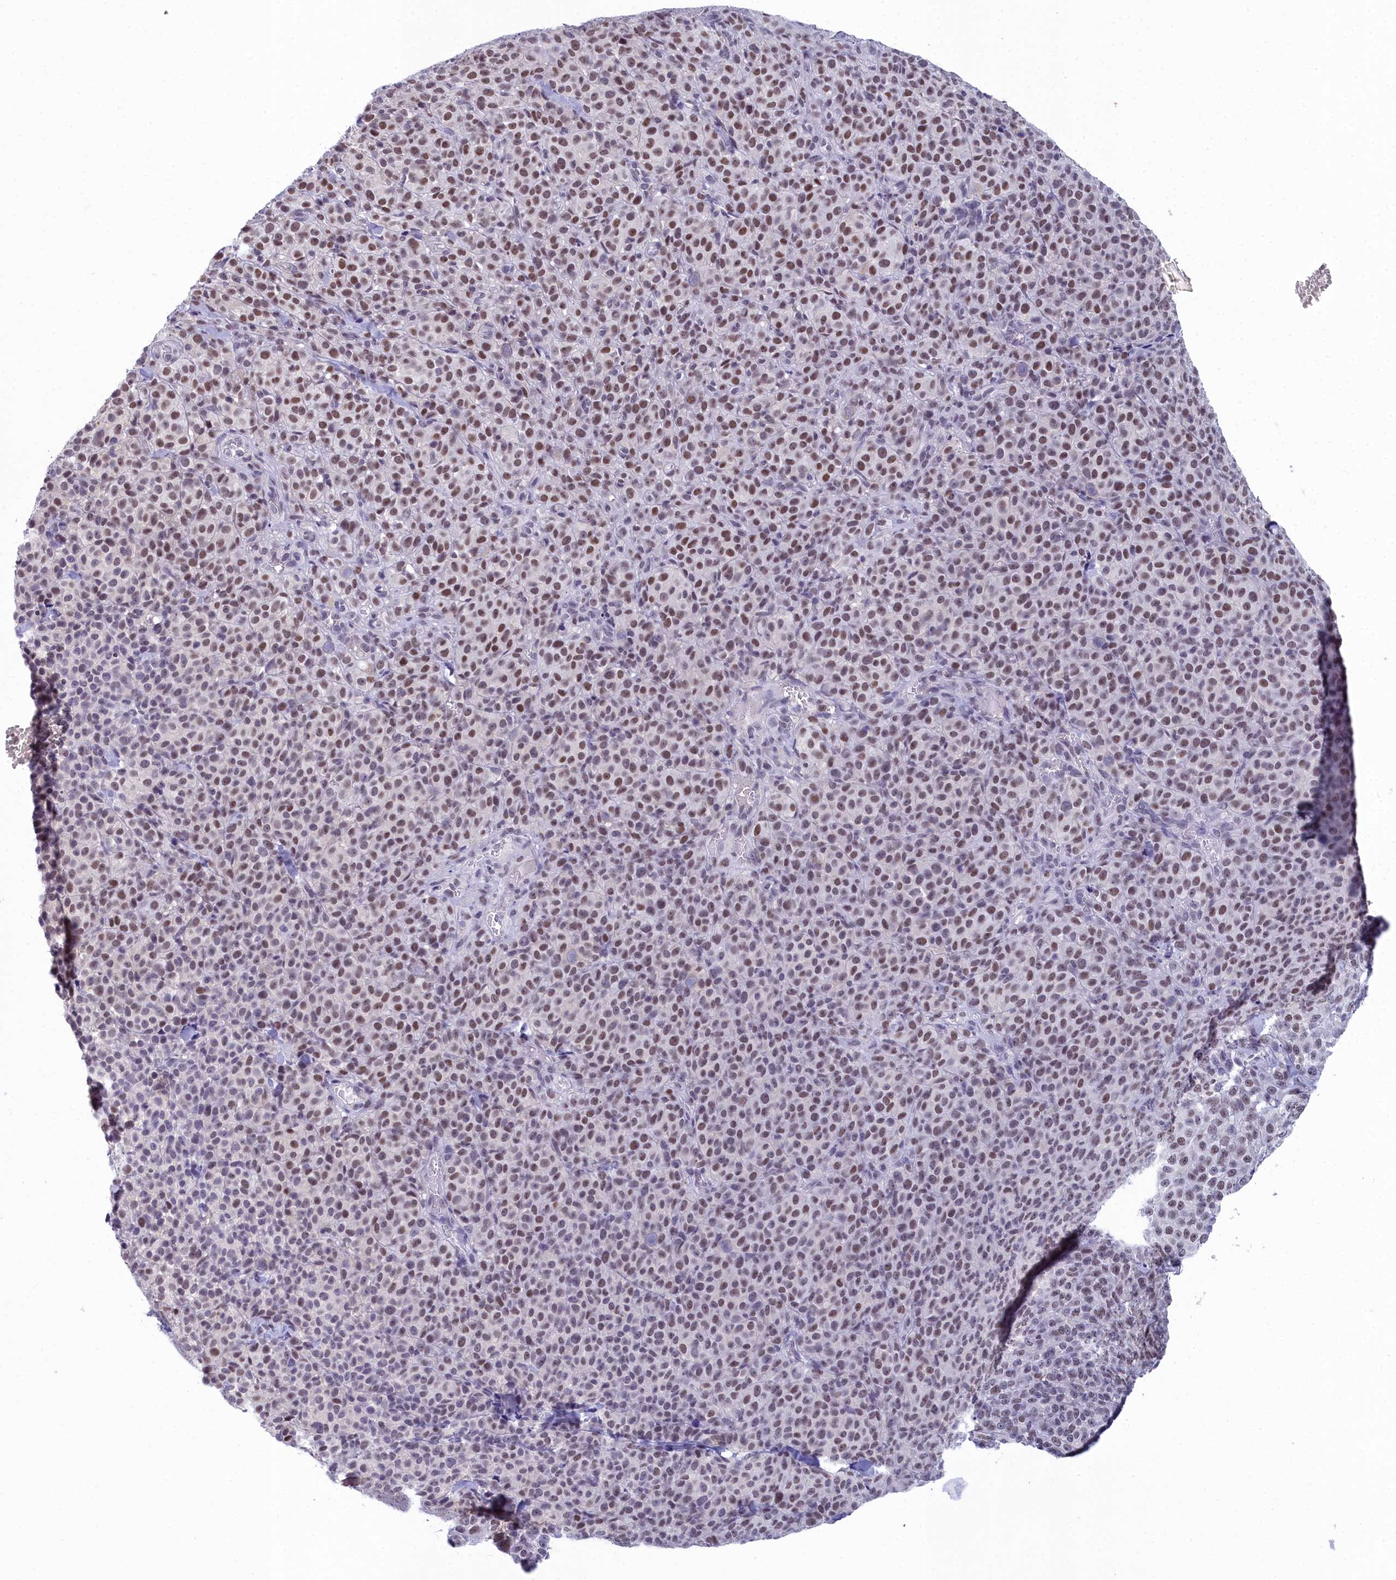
{"staining": {"intensity": "moderate", "quantity": ">75%", "location": "nuclear"}, "tissue": "melanoma", "cell_type": "Tumor cells", "image_type": "cancer", "snomed": [{"axis": "morphology", "description": "Normal tissue, NOS"}, {"axis": "morphology", "description": "Malignant melanoma, NOS"}, {"axis": "topography", "description": "Skin"}], "caption": "This histopathology image shows immunohistochemistry (IHC) staining of human malignant melanoma, with medium moderate nuclear staining in approximately >75% of tumor cells.", "gene": "CCDC97", "patient": {"sex": "female", "age": 34}}